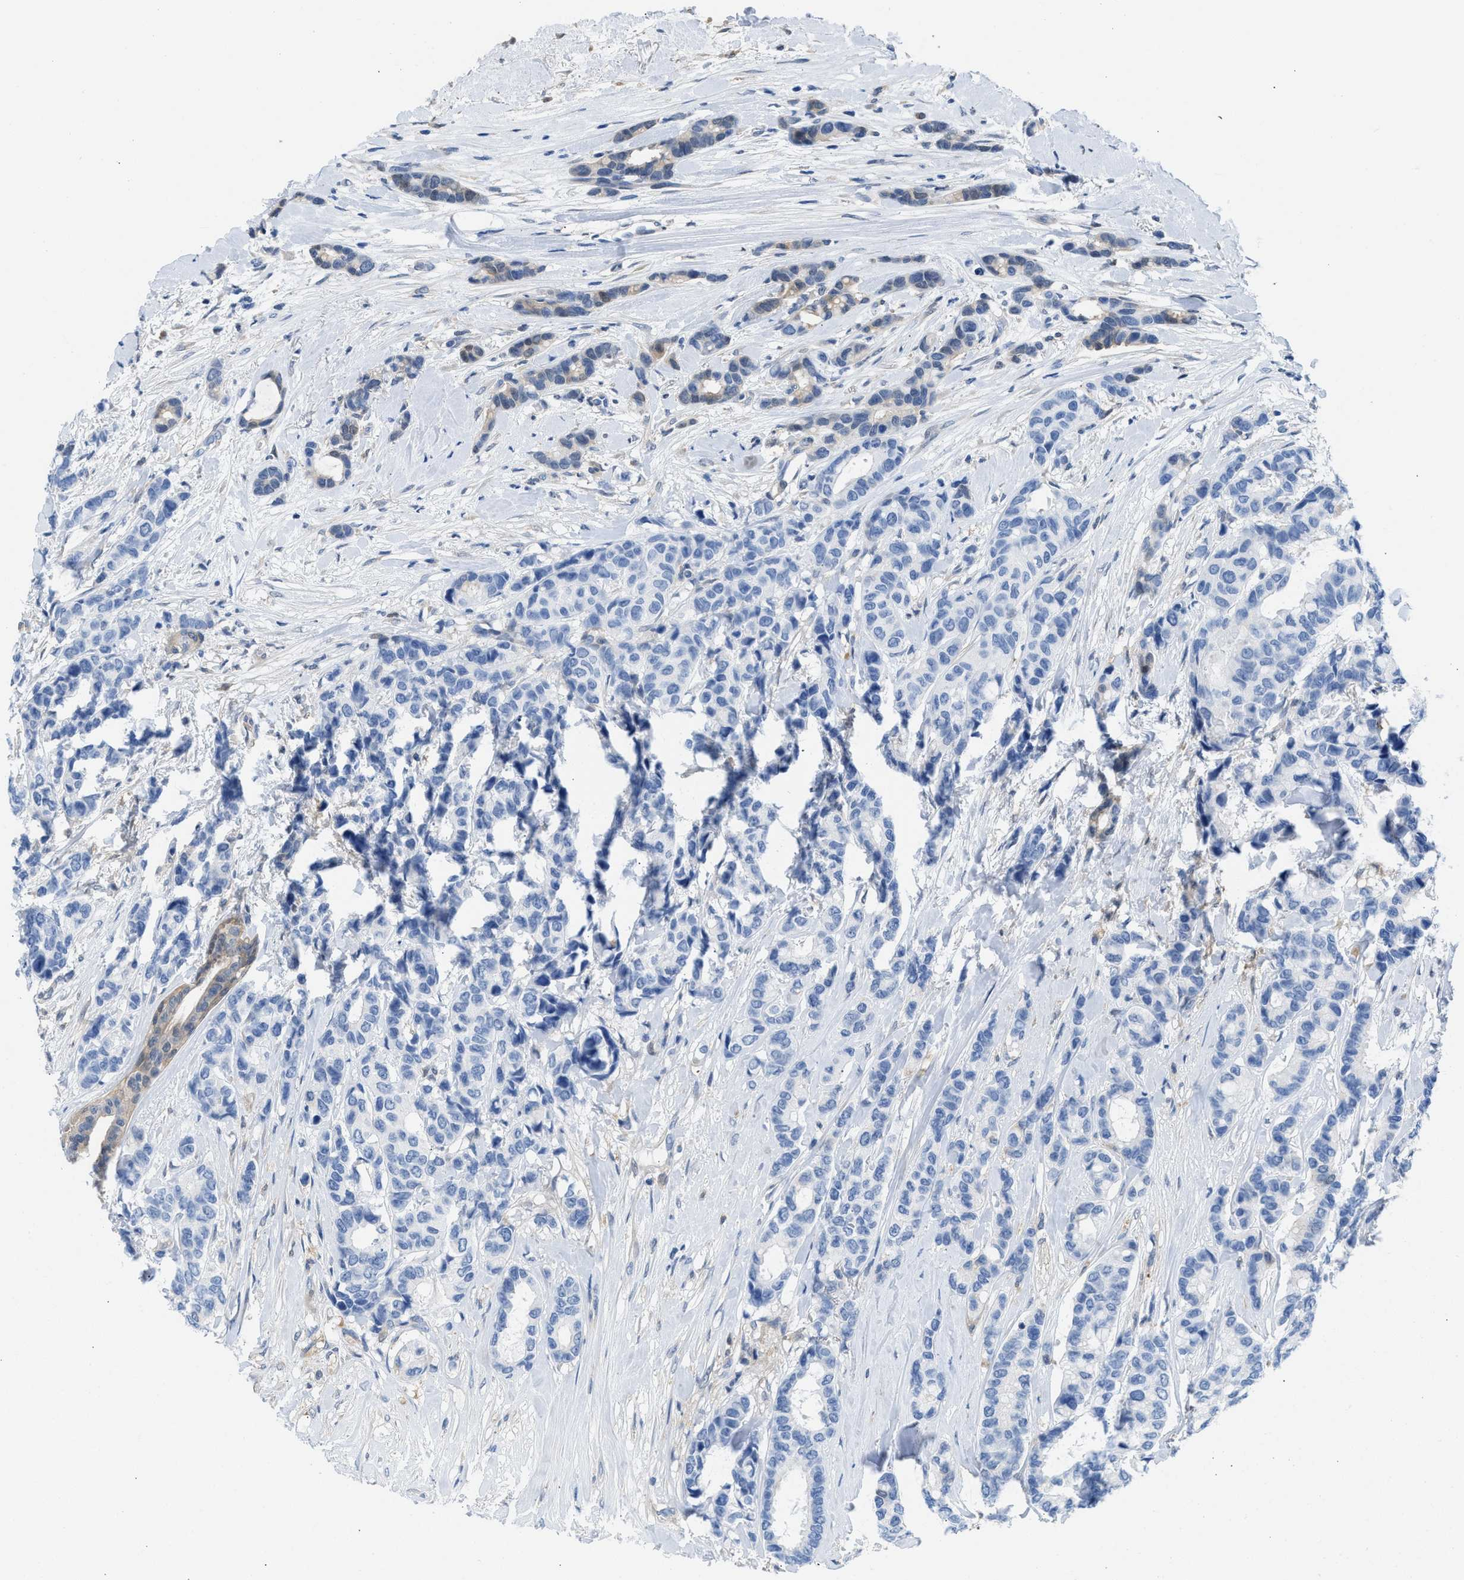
{"staining": {"intensity": "negative", "quantity": "none", "location": "none"}, "tissue": "breast cancer", "cell_type": "Tumor cells", "image_type": "cancer", "snomed": [{"axis": "morphology", "description": "Duct carcinoma"}, {"axis": "topography", "description": "Breast"}], "caption": "An immunohistochemistry micrograph of breast cancer is shown. There is no staining in tumor cells of breast cancer.", "gene": "CBR1", "patient": {"sex": "female", "age": 87}}